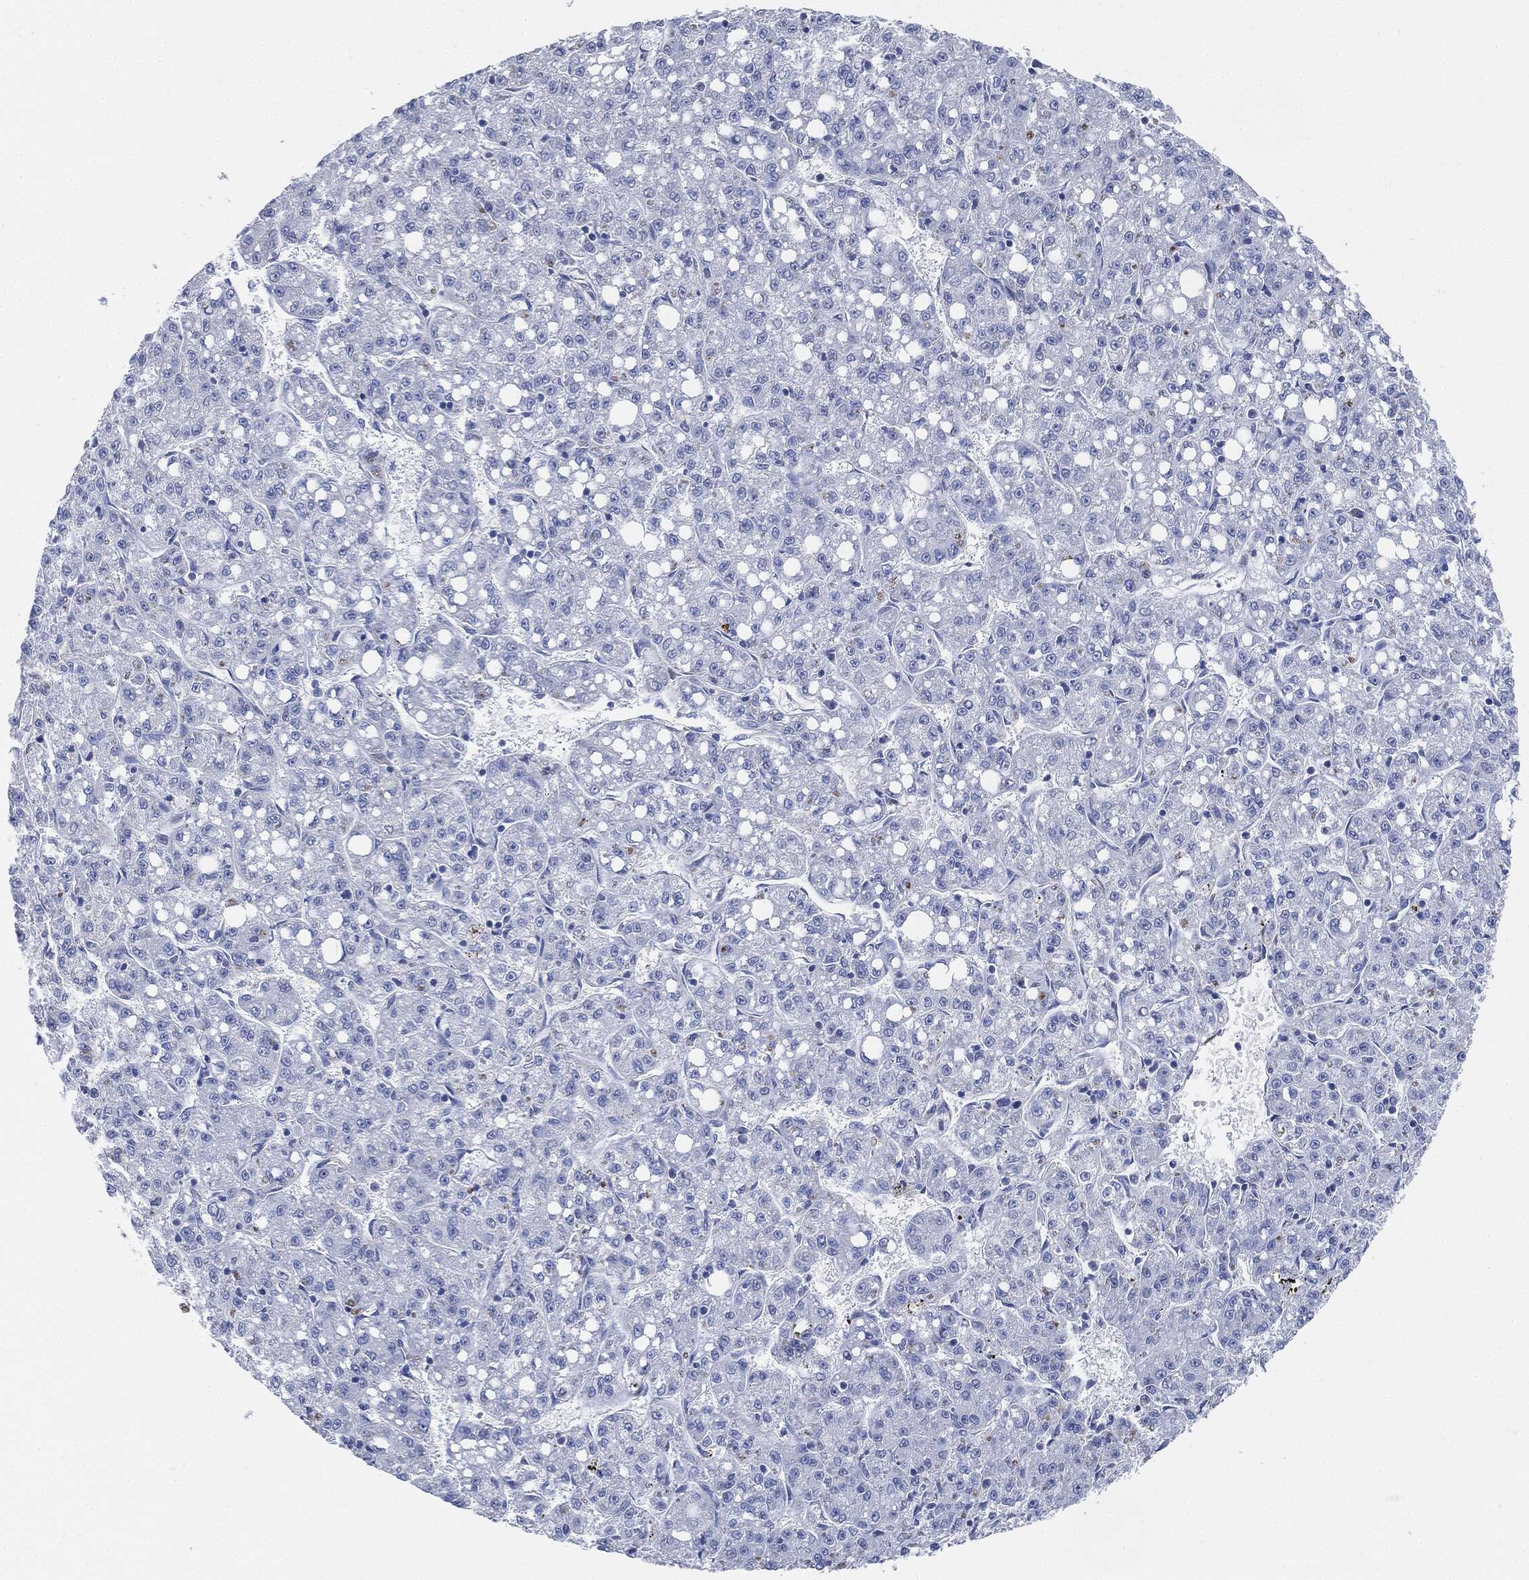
{"staining": {"intensity": "negative", "quantity": "none", "location": "none"}, "tissue": "liver cancer", "cell_type": "Tumor cells", "image_type": "cancer", "snomed": [{"axis": "morphology", "description": "Carcinoma, Hepatocellular, NOS"}, {"axis": "topography", "description": "Liver"}], "caption": "High magnification brightfield microscopy of liver cancer (hepatocellular carcinoma) stained with DAB (brown) and counterstained with hematoxylin (blue): tumor cells show no significant positivity.", "gene": "TAGLN", "patient": {"sex": "female", "age": 65}}